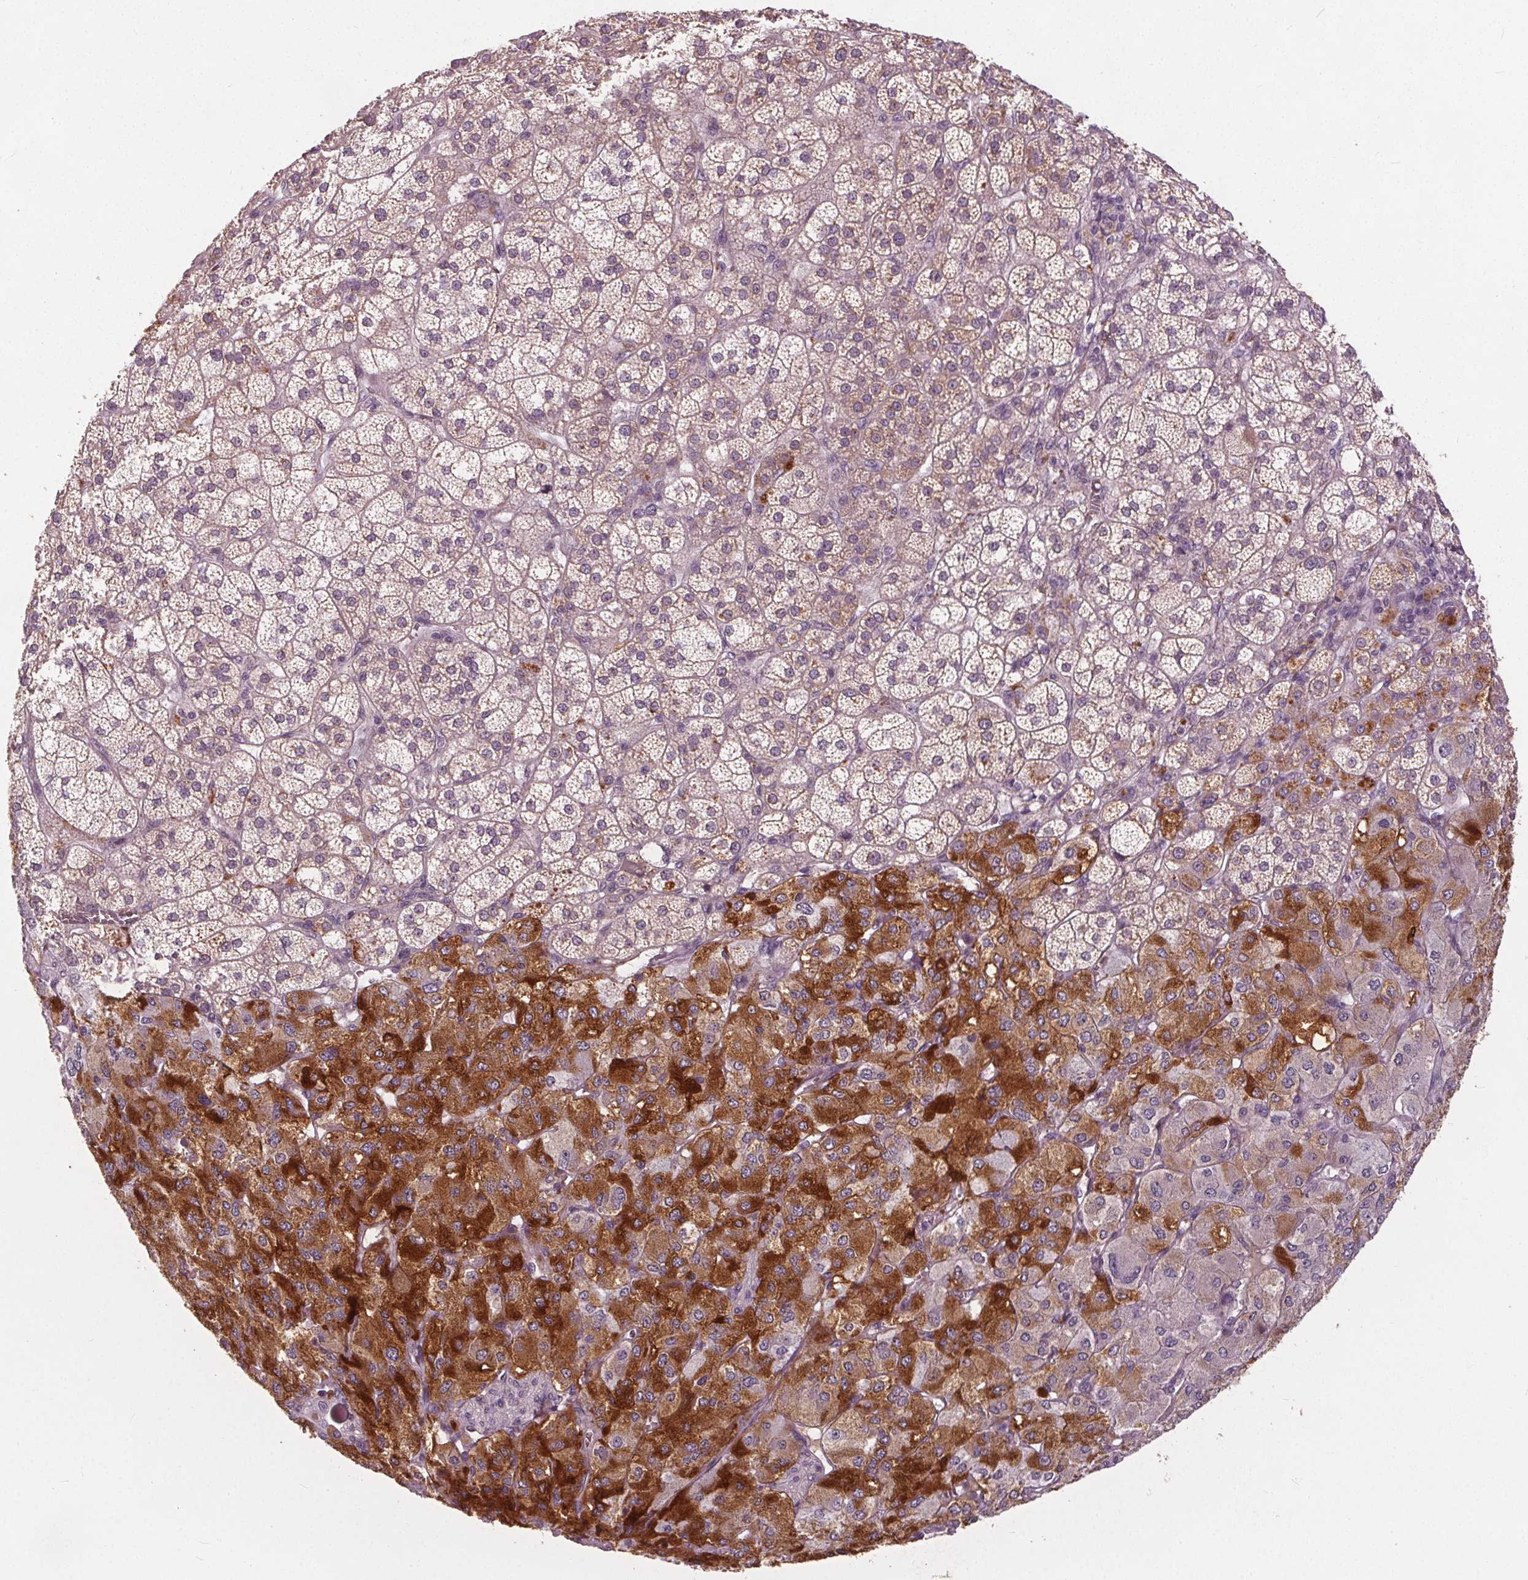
{"staining": {"intensity": "moderate", "quantity": "<25%", "location": "cytoplasmic/membranous"}, "tissue": "adrenal gland", "cell_type": "Glandular cells", "image_type": "normal", "snomed": [{"axis": "morphology", "description": "Normal tissue, NOS"}, {"axis": "topography", "description": "Adrenal gland"}], "caption": "Normal adrenal gland demonstrates moderate cytoplasmic/membranous staining in about <25% of glandular cells, visualized by immunohistochemistry.", "gene": "PDGFD", "patient": {"sex": "female", "age": 60}}